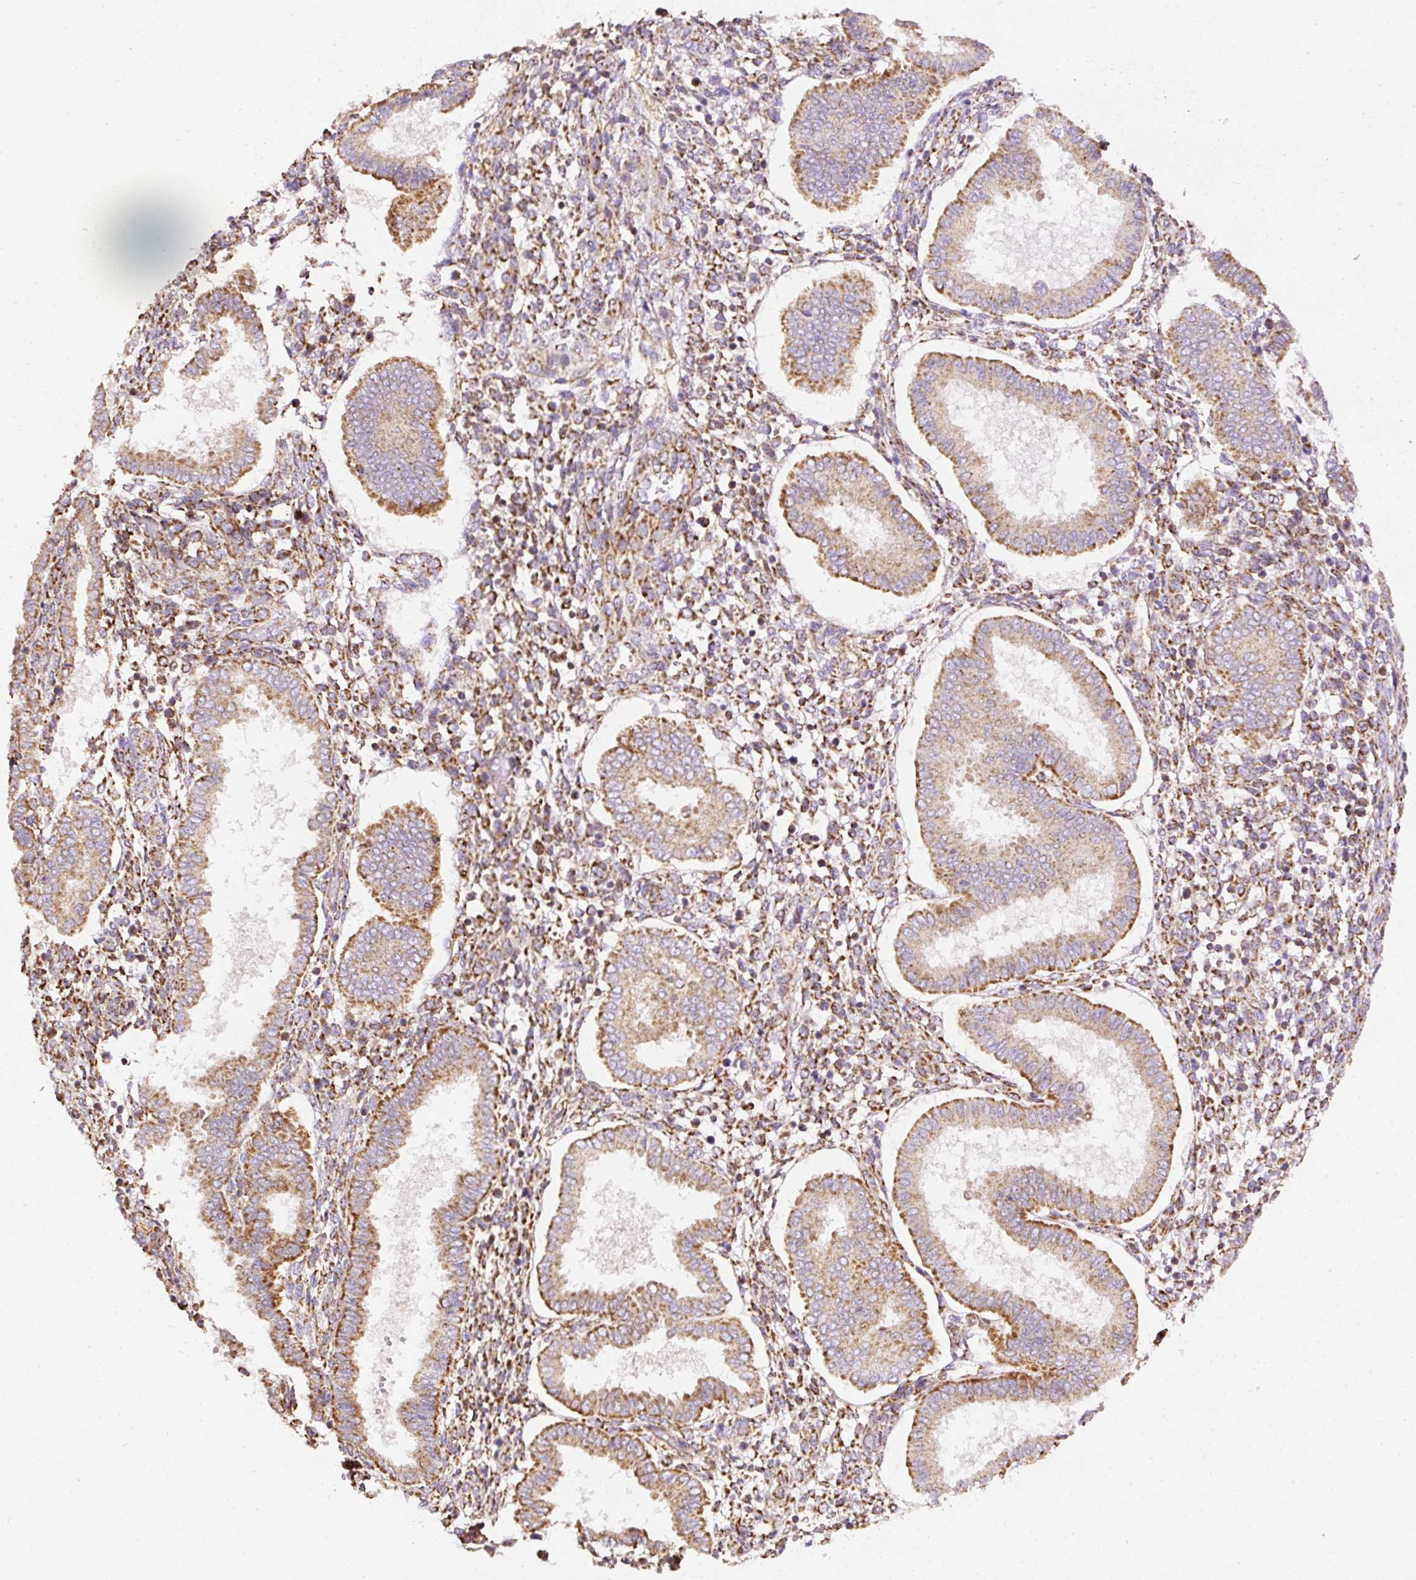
{"staining": {"intensity": "strong", "quantity": "25%-75%", "location": "cytoplasmic/membranous"}, "tissue": "endometrium", "cell_type": "Cells in endometrial stroma", "image_type": "normal", "snomed": [{"axis": "morphology", "description": "Normal tissue, NOS"}, {"axis": "topography", "description": "Endometrium"}], "caption": "Immunohistochemistry staining of normal endometrium, which demonstrates high levels of strong cytoplasmic/membranous staining in approximately 25%-75% of cells in endometrial stroma indicating strong cytoplasmic/membranous protein staining. The staining was performed using DAB (brown) for protein detection and nuclei were counterstained in hematoxylin (blue).", "gene": "NDUFAF2", "patient": {"sex": "female", "age": 24}}